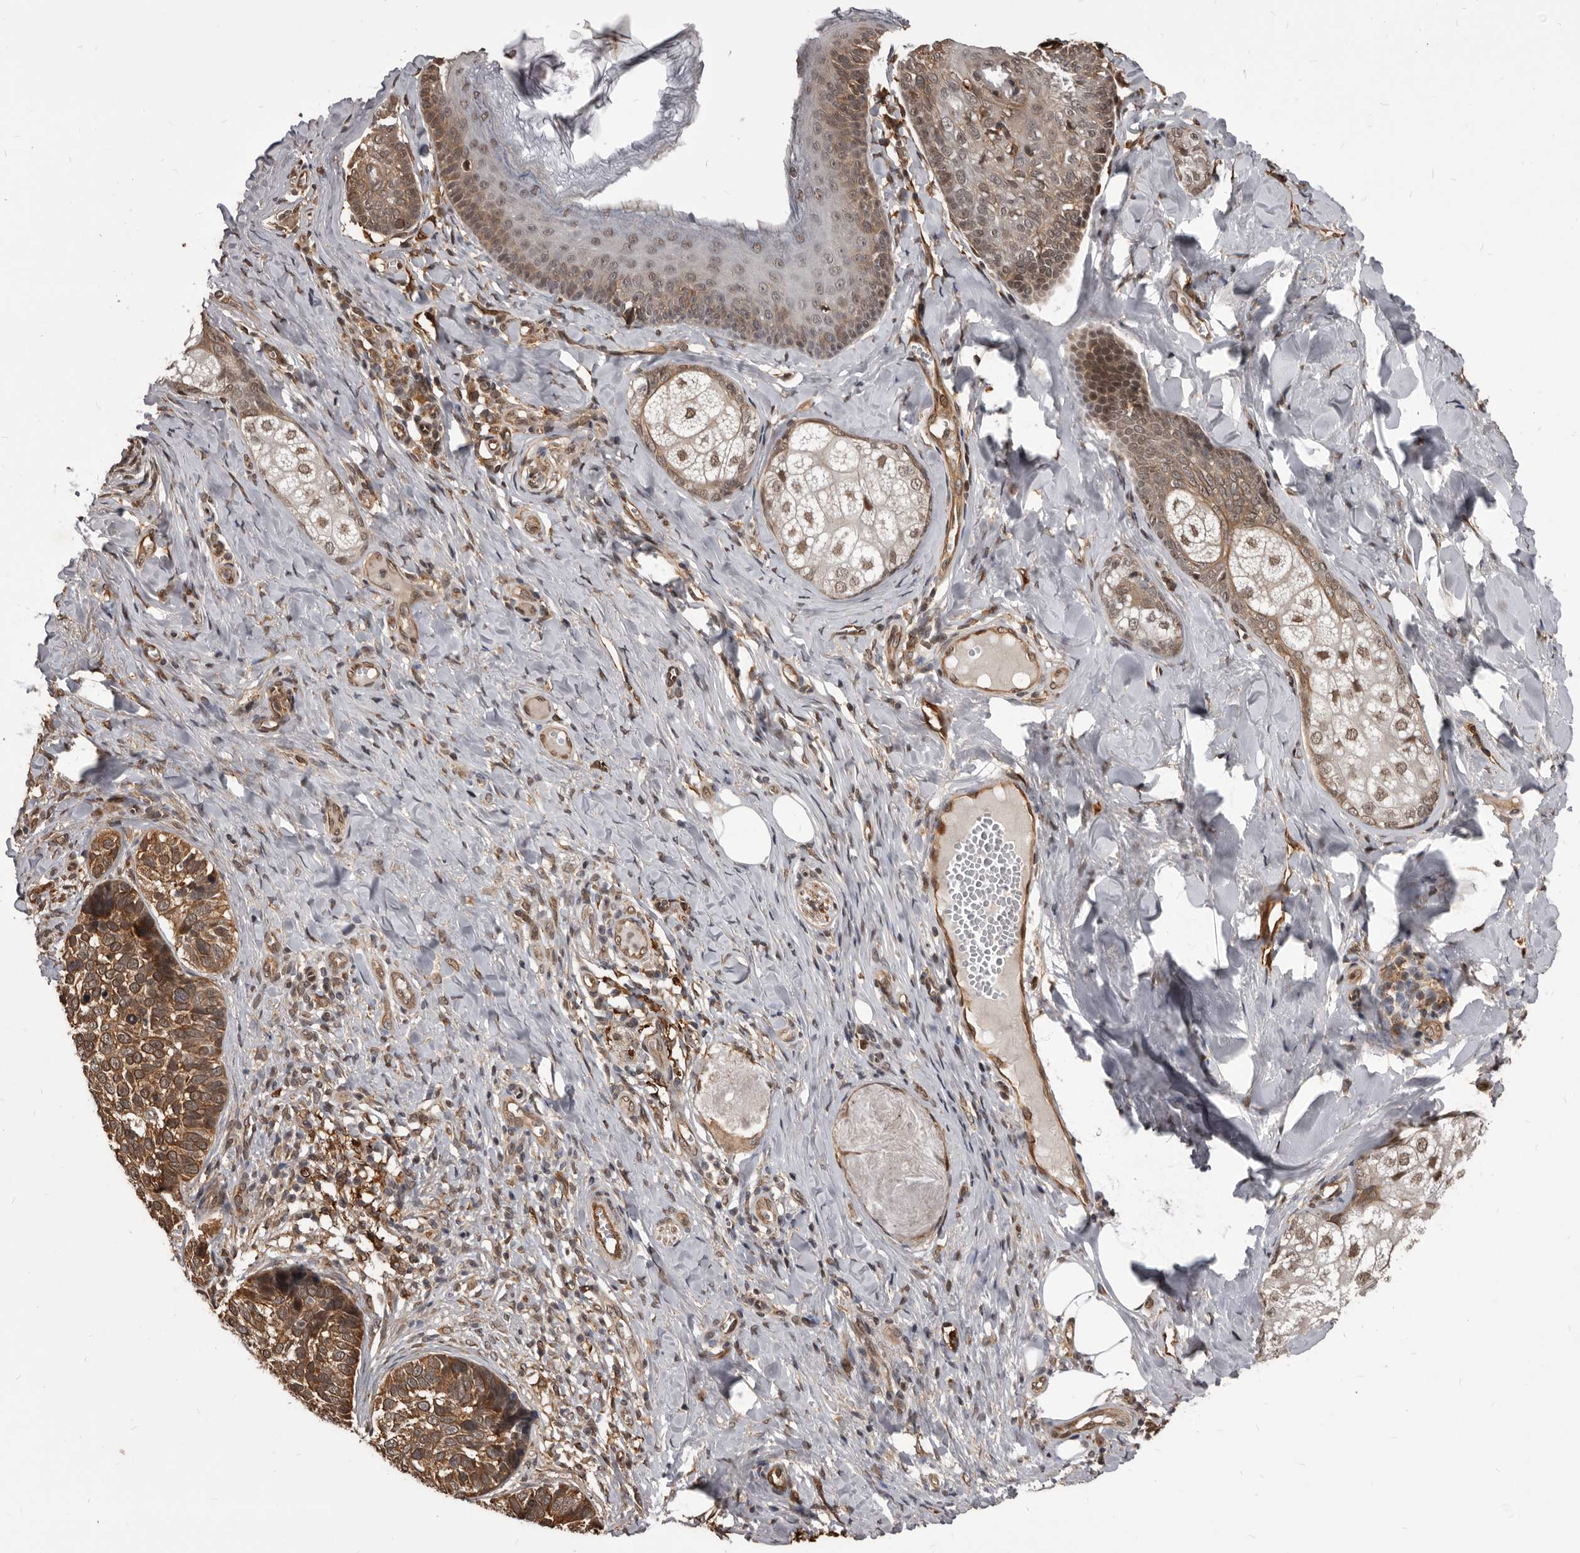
{"staining": {"intensity": "moderate", "quantity": ">75%", "location": "cytoplasmic/membranous"}, "tissue": "skin cancer", "cell_type": "Tumor cells", "image_type": "cancer", "snomed": [{"axis": "morphology", "description": "Basal cell carcinoma"}, {"axis": "topography", "description": "Skin"}], "caption": "Immunohistochemistry histopathology image of basal cell carcinoma (skin) stained for a protein (brown), which displays medium levels of moderate cytoplasmic/membranous expression in about >75% of tumor cells.", "gene": "ADAMTS20", "patient": {"sex": "male", "age": 62}}